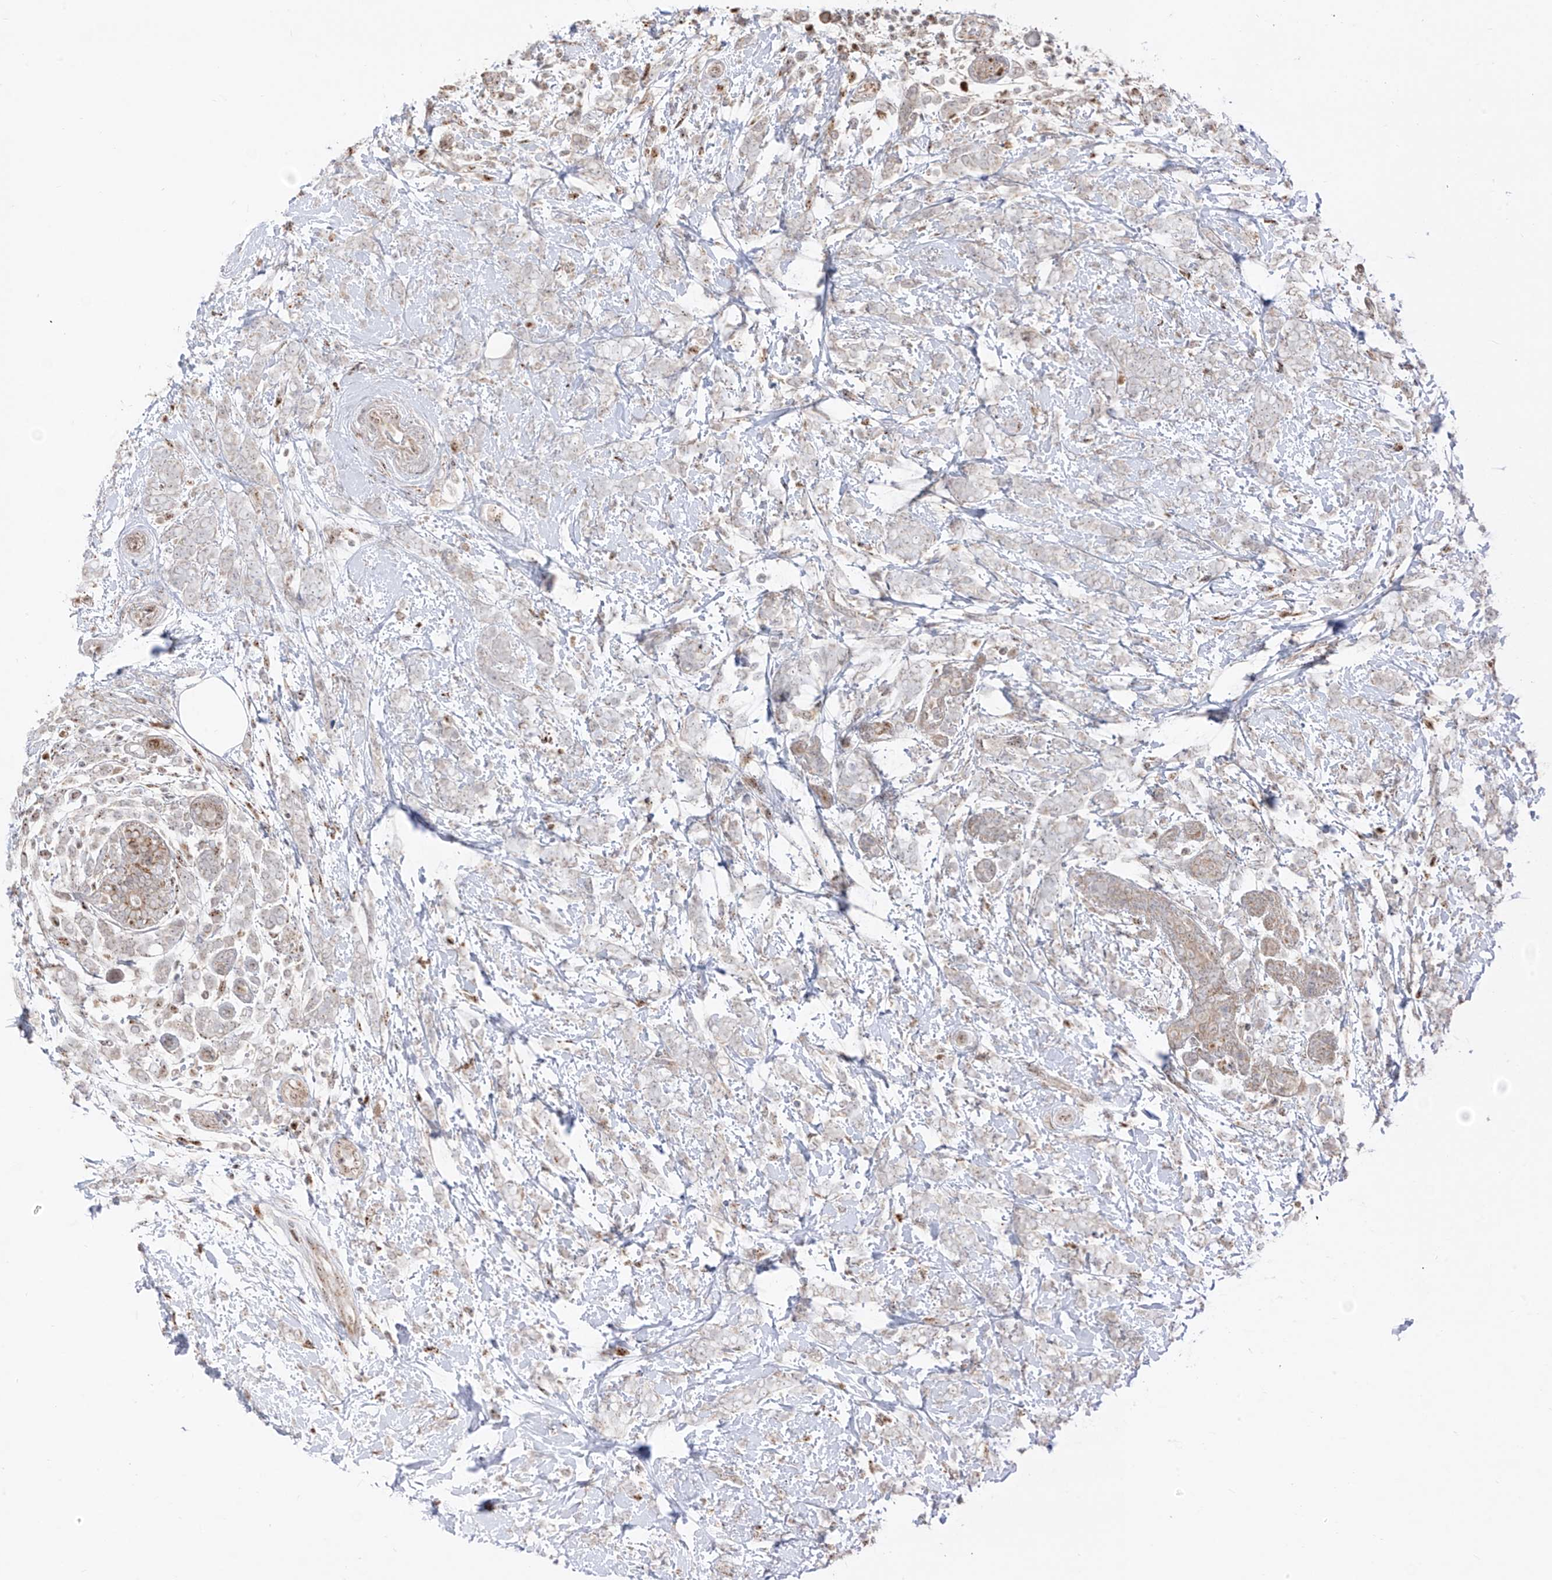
{"staining": {"intensity": "weak", "quantity": "<25%", "location": "cytoplasmic/membranous"}, "tissue": "breast cancer", "cell_type": "Tumor cells", "image_type": "cancer", "snomed": [{"axis": "morphology", "description": "Lobular carcinoma"}, {"axis": "topography", "description": "Breast"}], "caption": "Tumor cells are negative for protein expression in human breast lobular carcinoma. (IHC, brightfield microscopy, high magnification).", "gene": "ZBTB8A", "patient": {"sex": "female", "age": 58}}